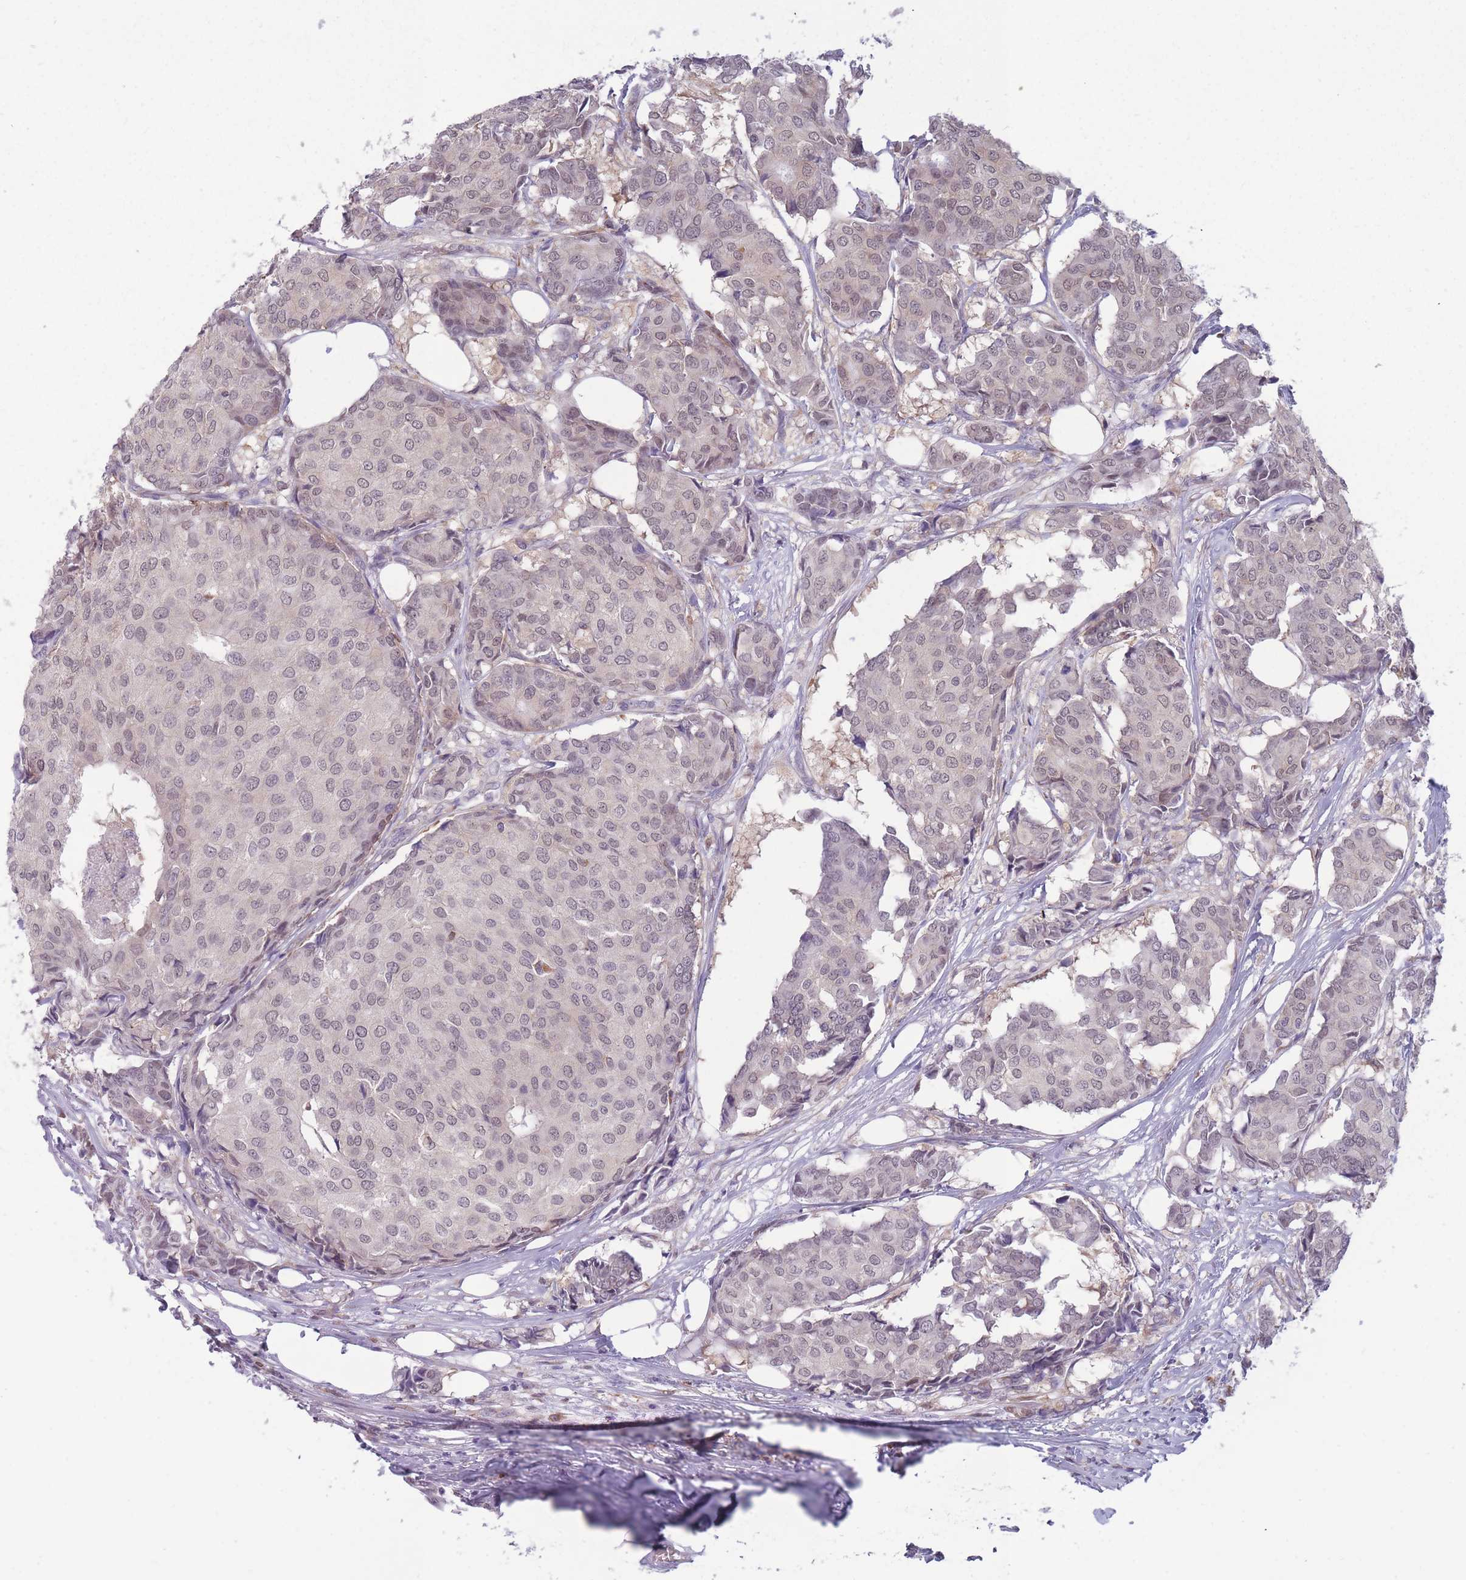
{"staining": {"intensity": "weak", "quantity": "25%-75%", "location": "cytoplasmic/membranous,nuclear"}, "tissue": "breast cancer", "cell_type": "Tumor cells", "image_type": "cancer", "snomed": [{"axis": "morphology", "description": "Duct carcinoma"}, {"axis": "topography", "description": "Breast"}], "caption": "Weak cytoplasmic/membranous and nuclear protein positivity is present in about 25%-75% of tumor cells in breast cancer (infiltrating ductal carcinoma). The protein is stained brown, and the nuclei are stained in blue (DAB (3,3'-diaminobenzidine) IHC with brightfield microscopy, high magnification).", "gene": "TMEM121", "patient": {"sex": "female", "age": 75}}